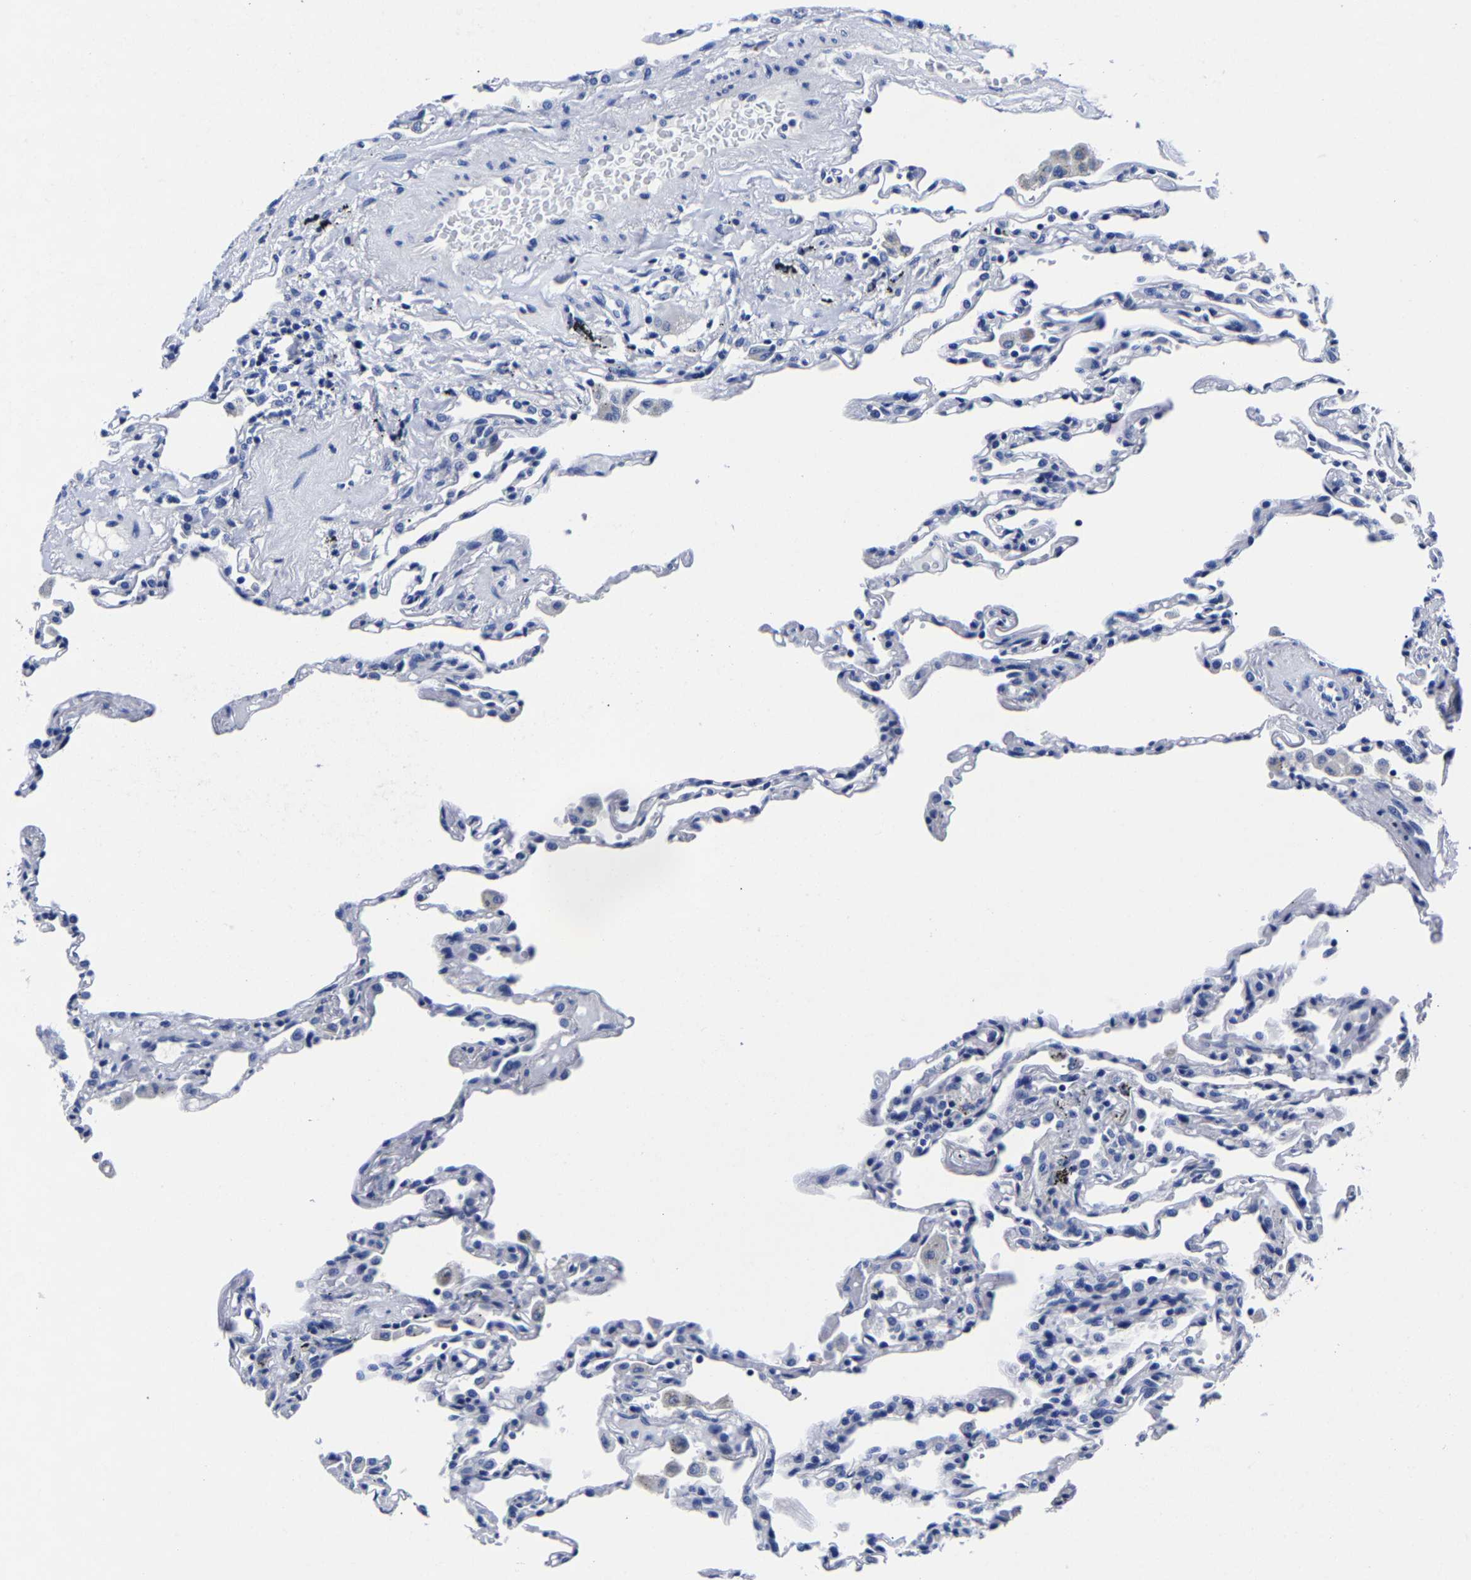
{"staining": {"intensity": "negative", "quantity": "none", "location": "none"}, "tissue": "lung", "cell_type": "Alveolar cells", "image_type": "normal", "snomed": [{"axis": "morphology", "description": "Normal tissue, NOS"}, {"axis": "topography", "description": "Lung"}], "caption": "IHC of unremarkable human lung shows no staining in alveolar cells. (DAB (3,3'-diaminobenzidine) IHC with hematoxylin counter stain).", "gene": "CPA2", "patient": {"sex": "male", "age": 59}}